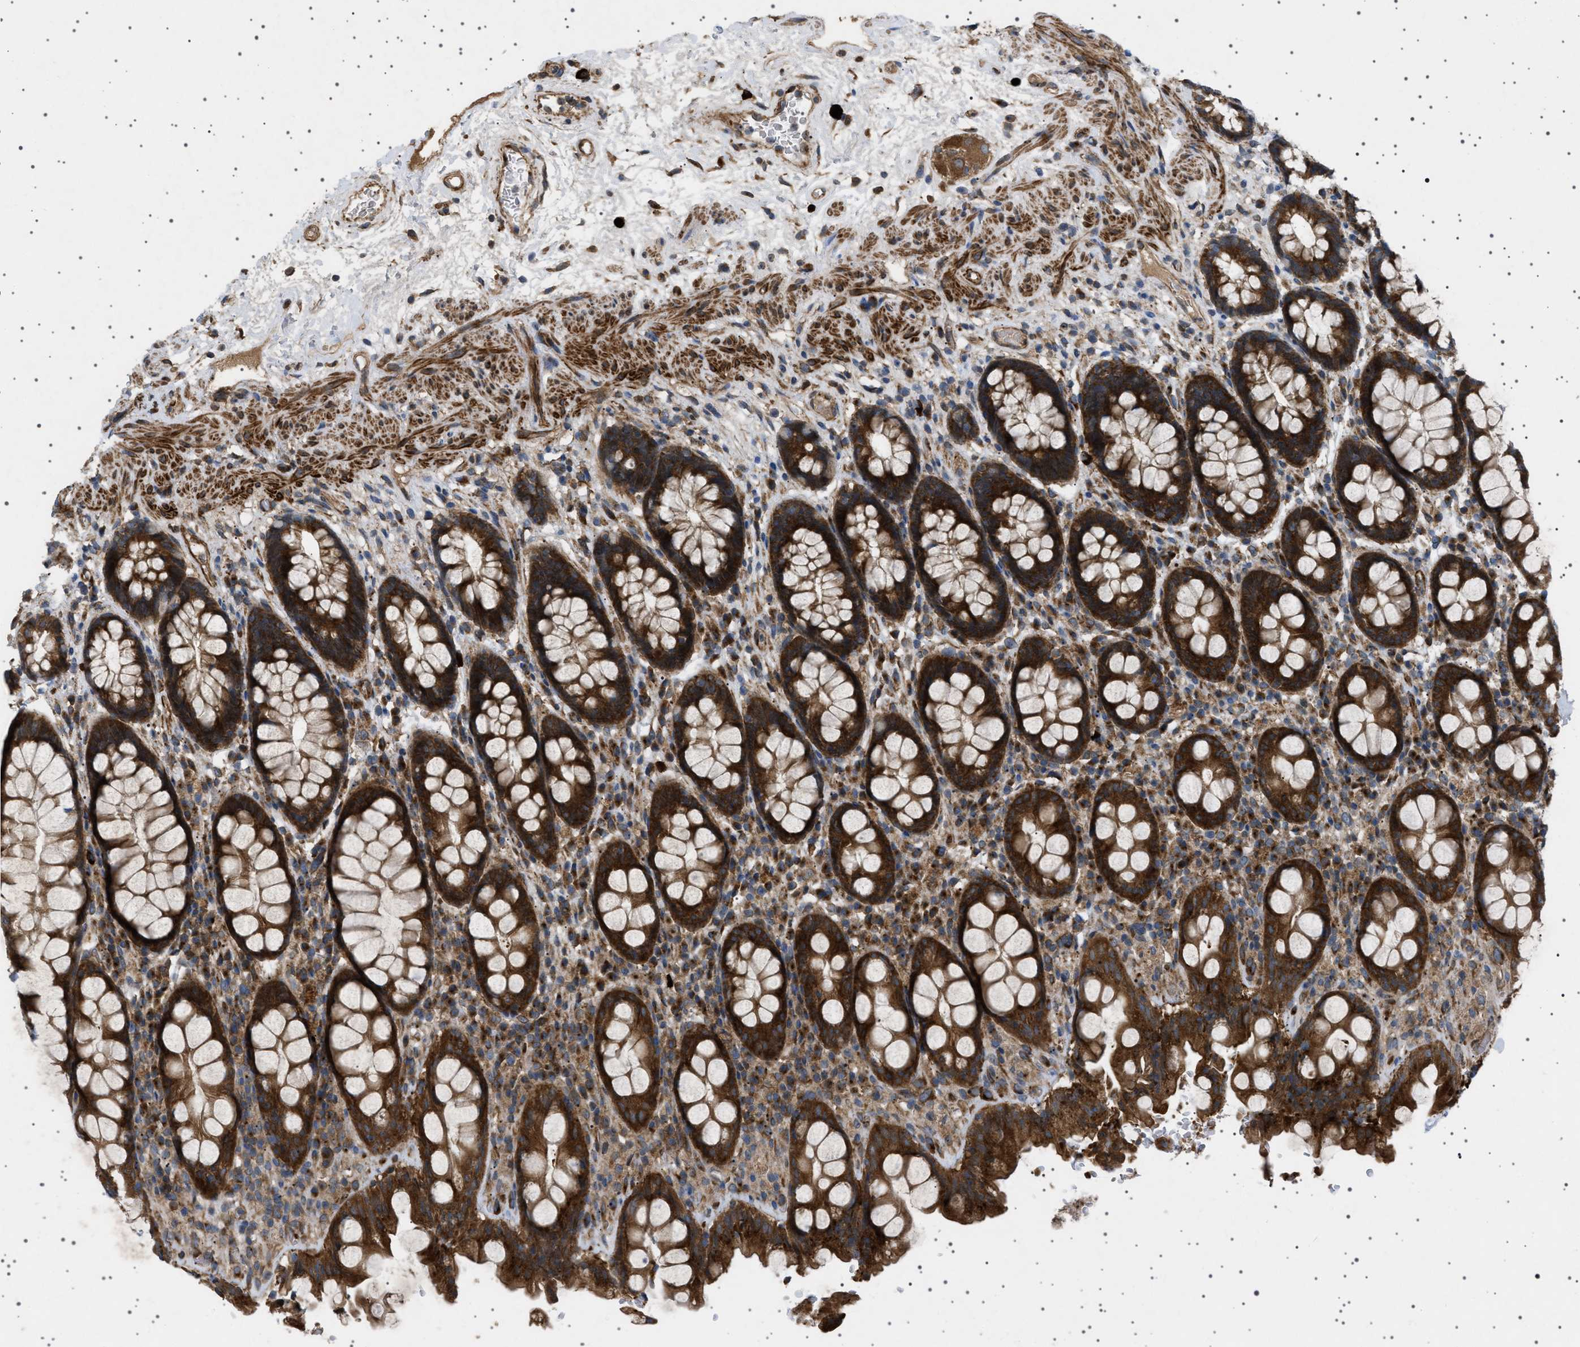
{"staining": {"intensity": "strong", "quantity": ">75%", "location": "cytoplasmic/membranous"}, "tissue": "rectum", "cell_type": "Glandular cells", "image_type": "normal", "snomed": [{"axis": "morphology", "description": "Normal tissue, NOS"}, {"axis": "topography", "description": "Rectum"}], "caption": "Normal rectum was stained to show a protein in brown. There is high levels of strong cytoplasmic/membranous staining in about >75% of glandular cells. Using DAB (brown) and hematoxylin (blue) stains, captured at high magnification using brightfield microscopy.", "gene": "CCDC186", "patient": {"sex": "male", "age": 64}}